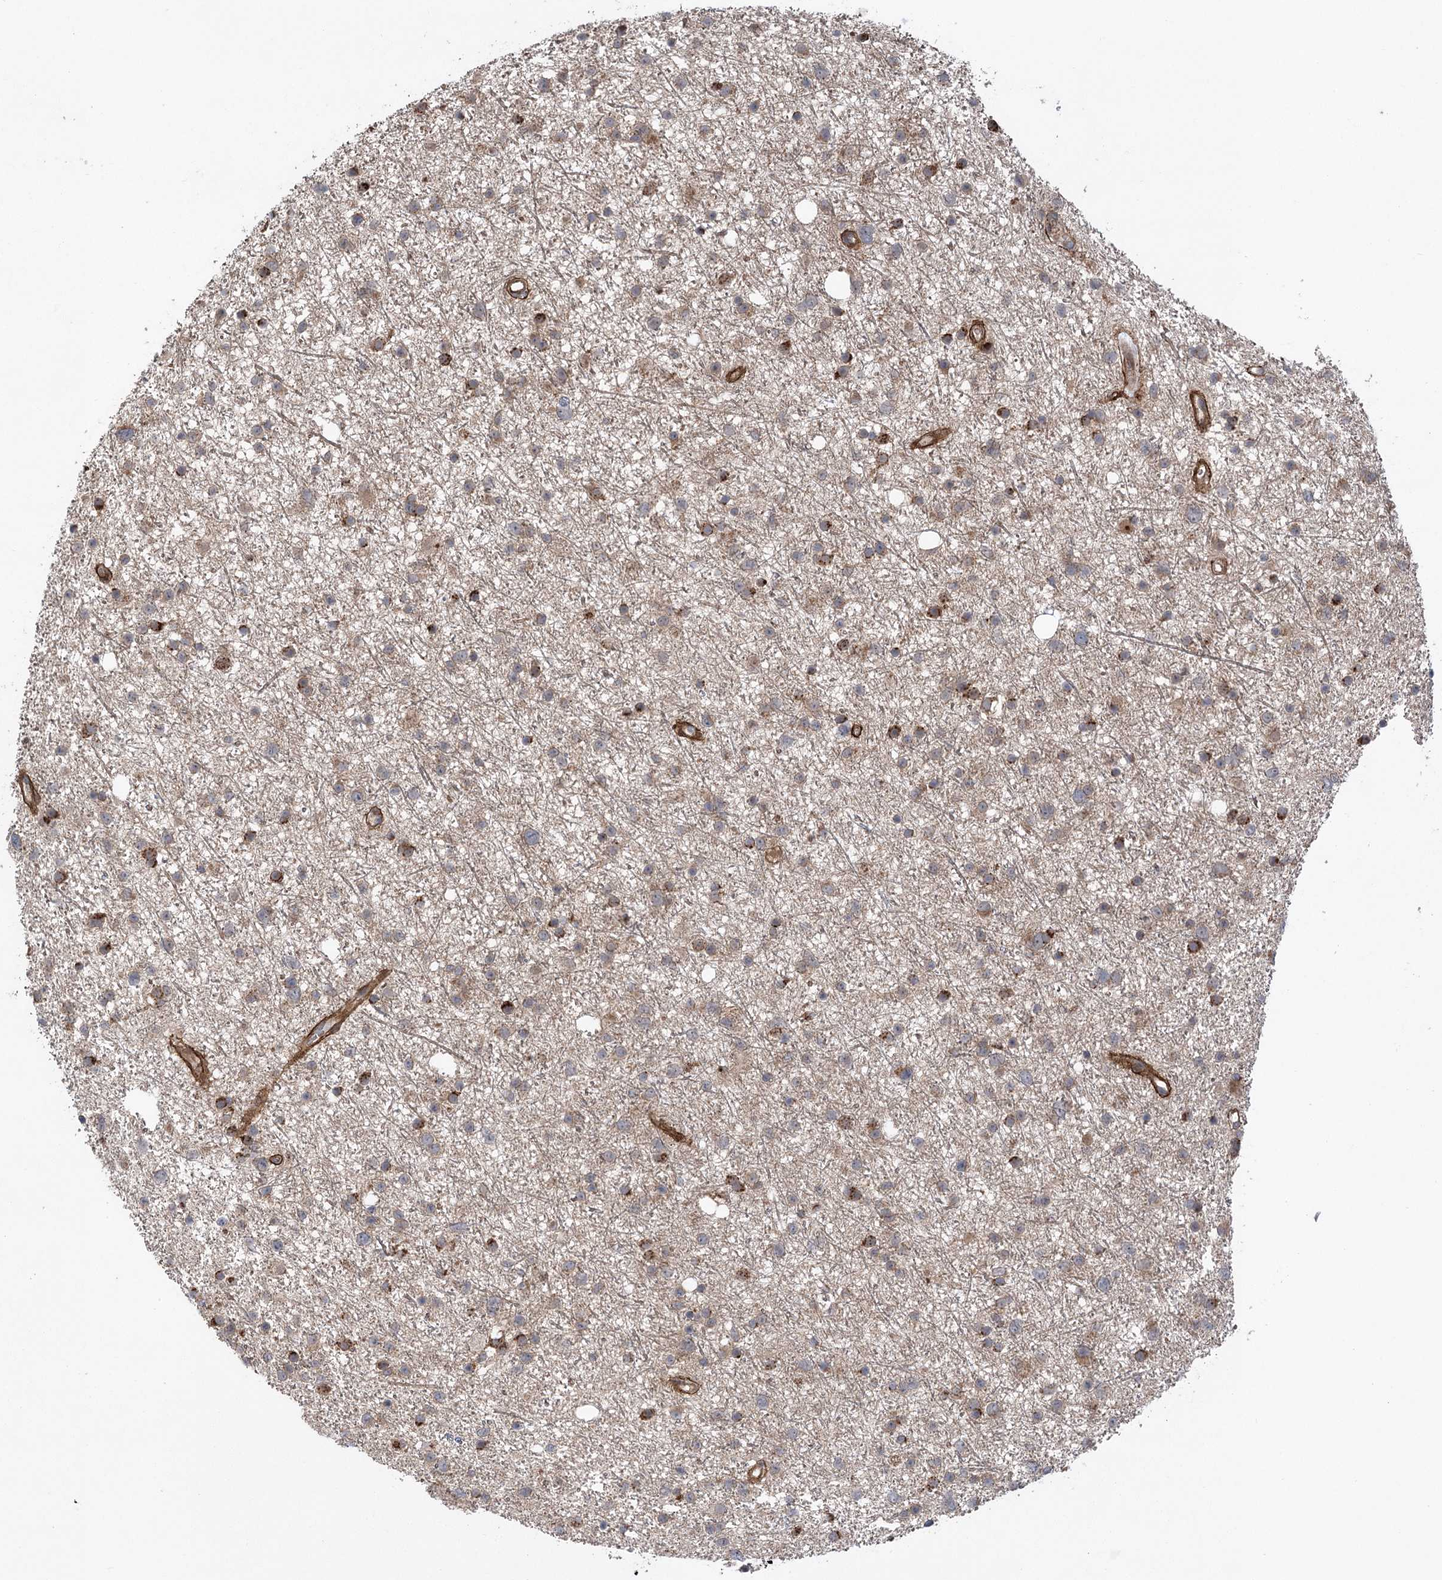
{"staining": {"intensity": "moderate", "quantity": "<25%", "location": "cytoplasmic/membranous"}, "tissue": "glioma", "cell_type": "Tumor cells", "image_type": "cancer", "snomed": [{"axis": "morphology", "description": "Glioma, malignant, Low grade"}, {"axis": "topography", "description": "Cerebral cortex"}], "caption": "Immunohistochemical staining of human glioma demonstrates low levels of moderate cytoplasmic/membranous expression in about <25% of tumor cells.", "gene": "METTL24", "patient": {"sex": "female", "age": 39}}